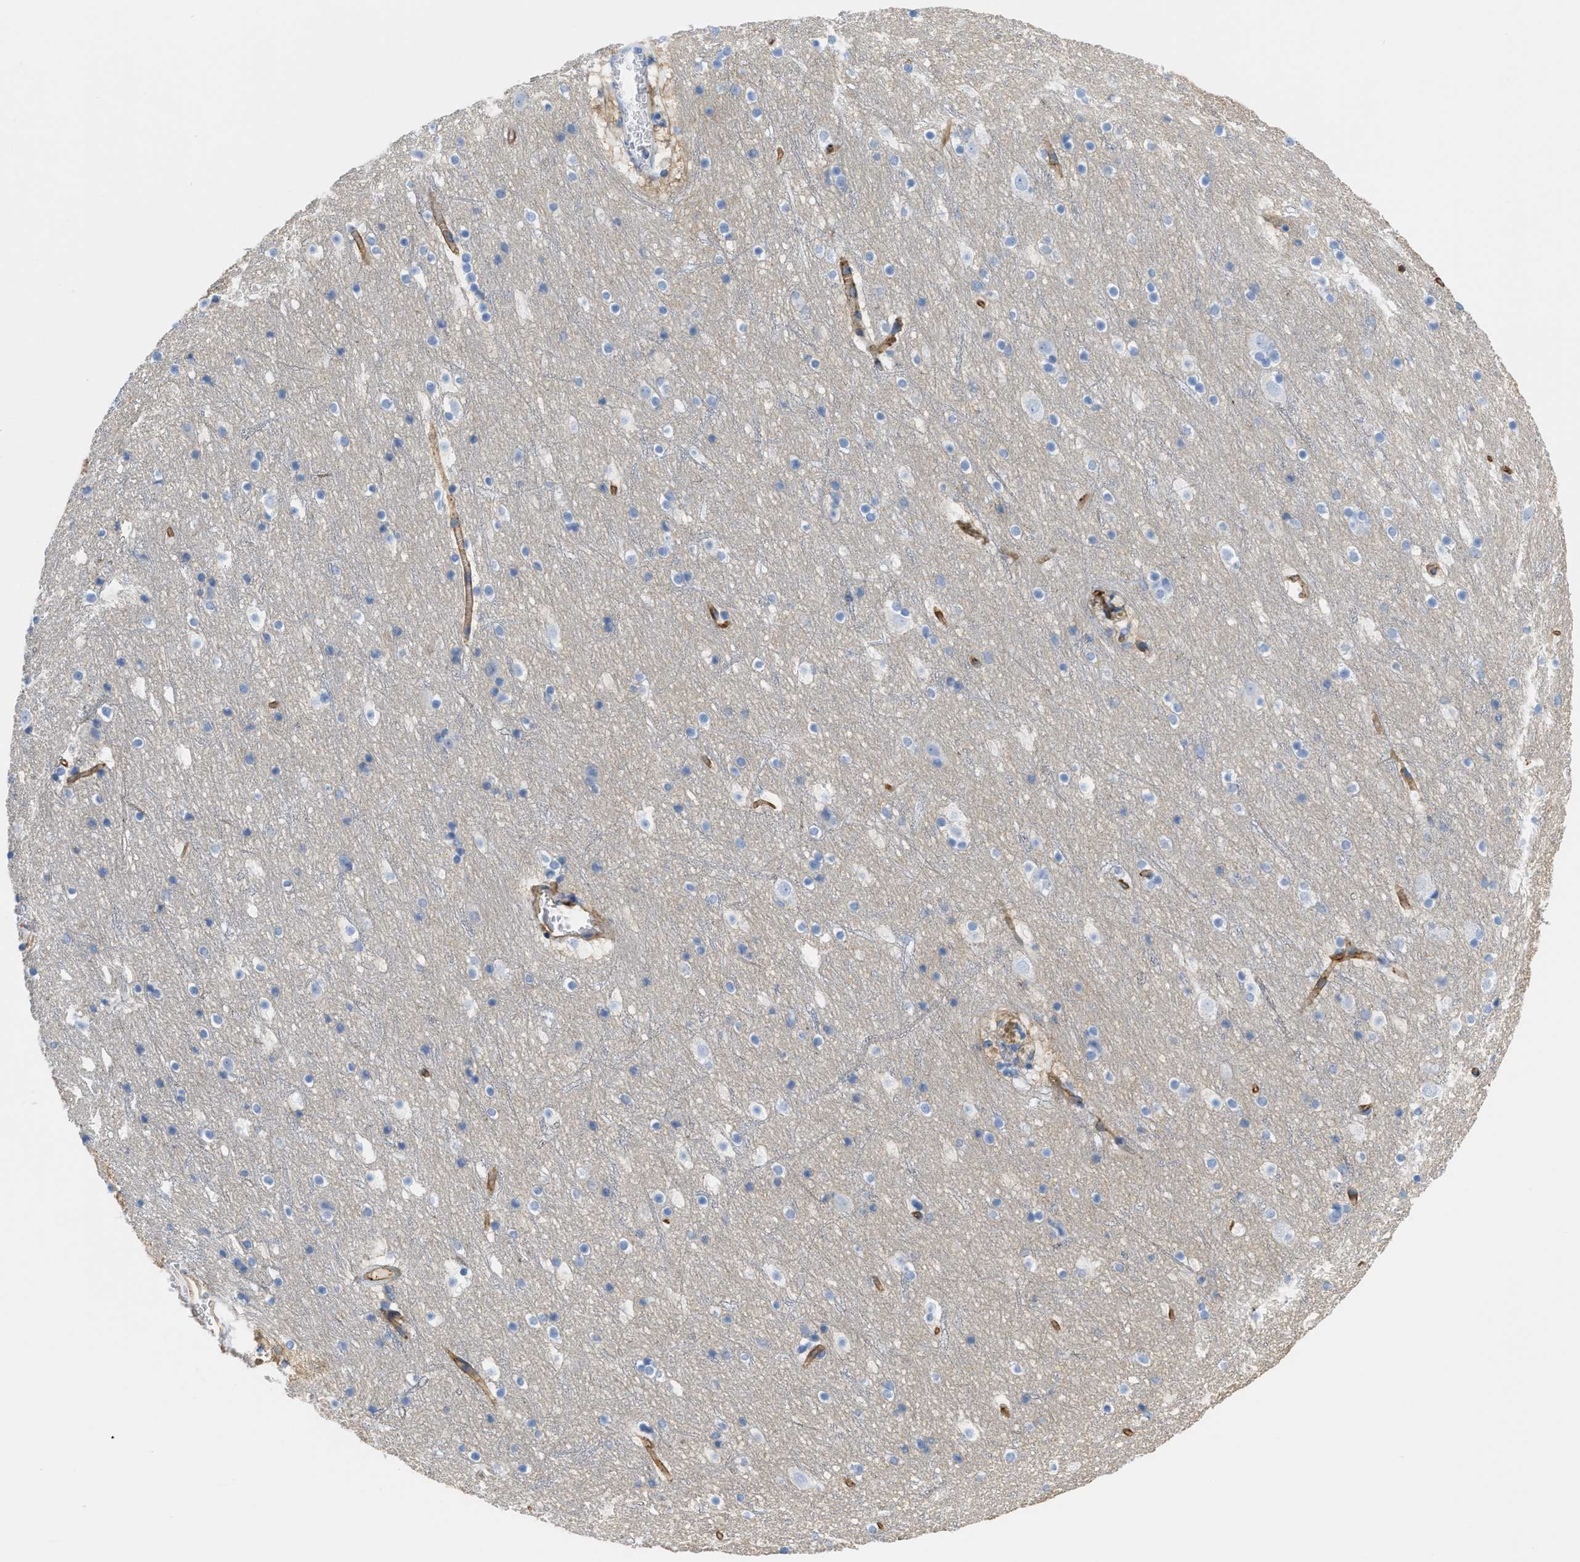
{"staining": {"intensity": "strong", "quantity": ">75%", "location": "cytoplasmic/membranous"}, "tissue": "cerebral cortex", "cell_type": "Endothelial cells", "image_type": "normal", "snomed": [{"axis": "morphology", "description": "Normal tissue, NOS"}, {"axis": "topography", "description": "Cerebral cortex"}], "caption": "This is an image of IHC staining of benign cerebral cortex, which shows strong staining in the cytoplasmic/membranous of endothelial cells.", "gene": "SLC3A2", "patient": {"sex": "male", "age": 45}}